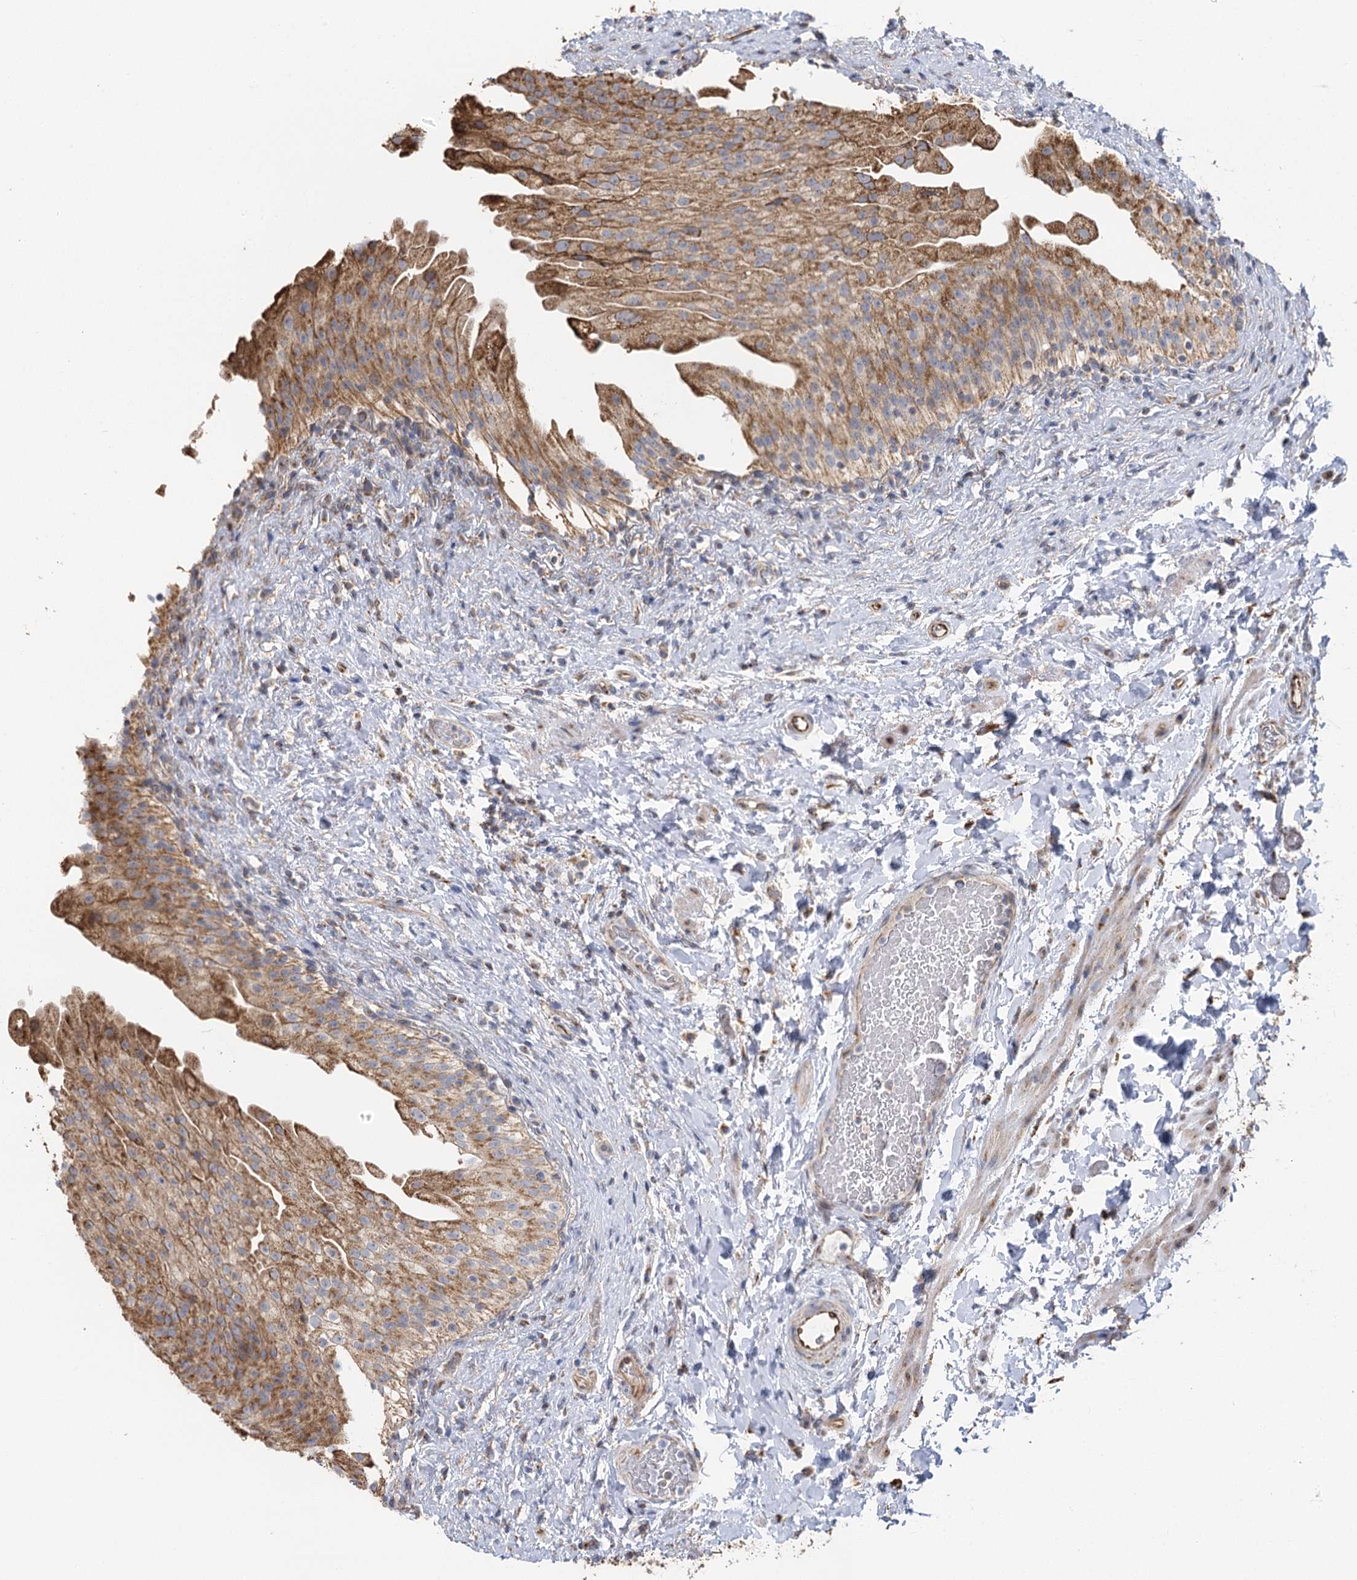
{"staining": {"intensity": "moderate", "quantity": ">75%", "location": "cytoplasmic/membranous"}, "tissue": "urinary bladder", "cell_type": "Urothelial cells", "image_type": "normal", "snomed": [{"axis": "morphology", "description": "Normal tissue, NOS"}, {"axis": "topography", "description": "Urinary bladder"}], "caption": "Human urinary bladder stained with a brown dye demonstrates moderate cytoplasmic/membranous positive staining in about >75% of urothelial cells.", "gene": "IL11RA", "patient": {"sex": "female", "age": 27}}